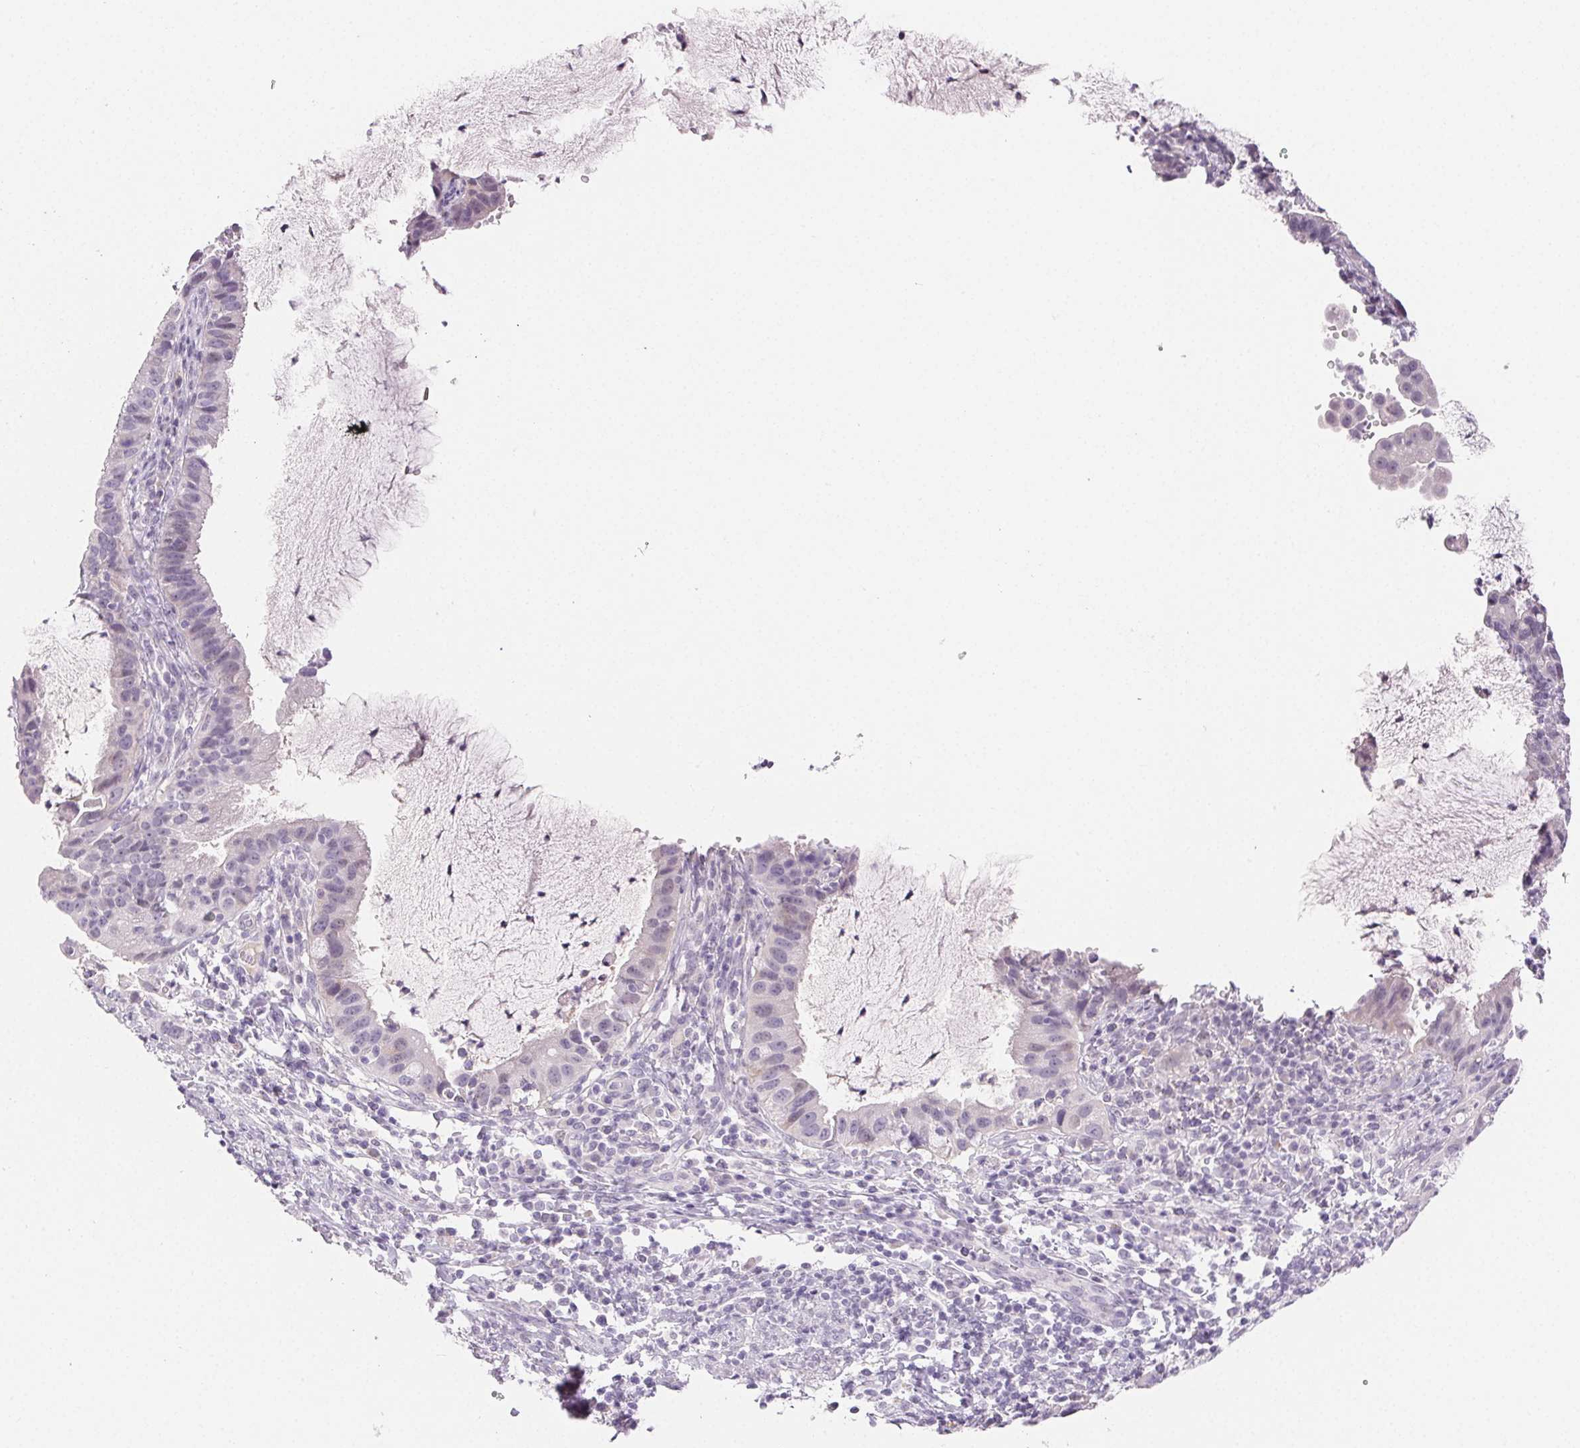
{"staining": {"intensity": "negative", "quantity": "none", "location": "none"}, "tissue": "cervical cancer", "cell_type": "Tumor cells", "image_type": "cancer", "snomed": [{"axis": "morphology", "description": "Adenocarcinoma, NOS"}, {"axis": "topography", "description": "Cervix"}], "caption": "High power microscopy image of an immunohistochemistry histopathology image of adenocarcinoma (cervical), revealing no significant expression in tumor cells.", "gene": "BPIFB2", "patient": {"sex": "female", "age": 34}}